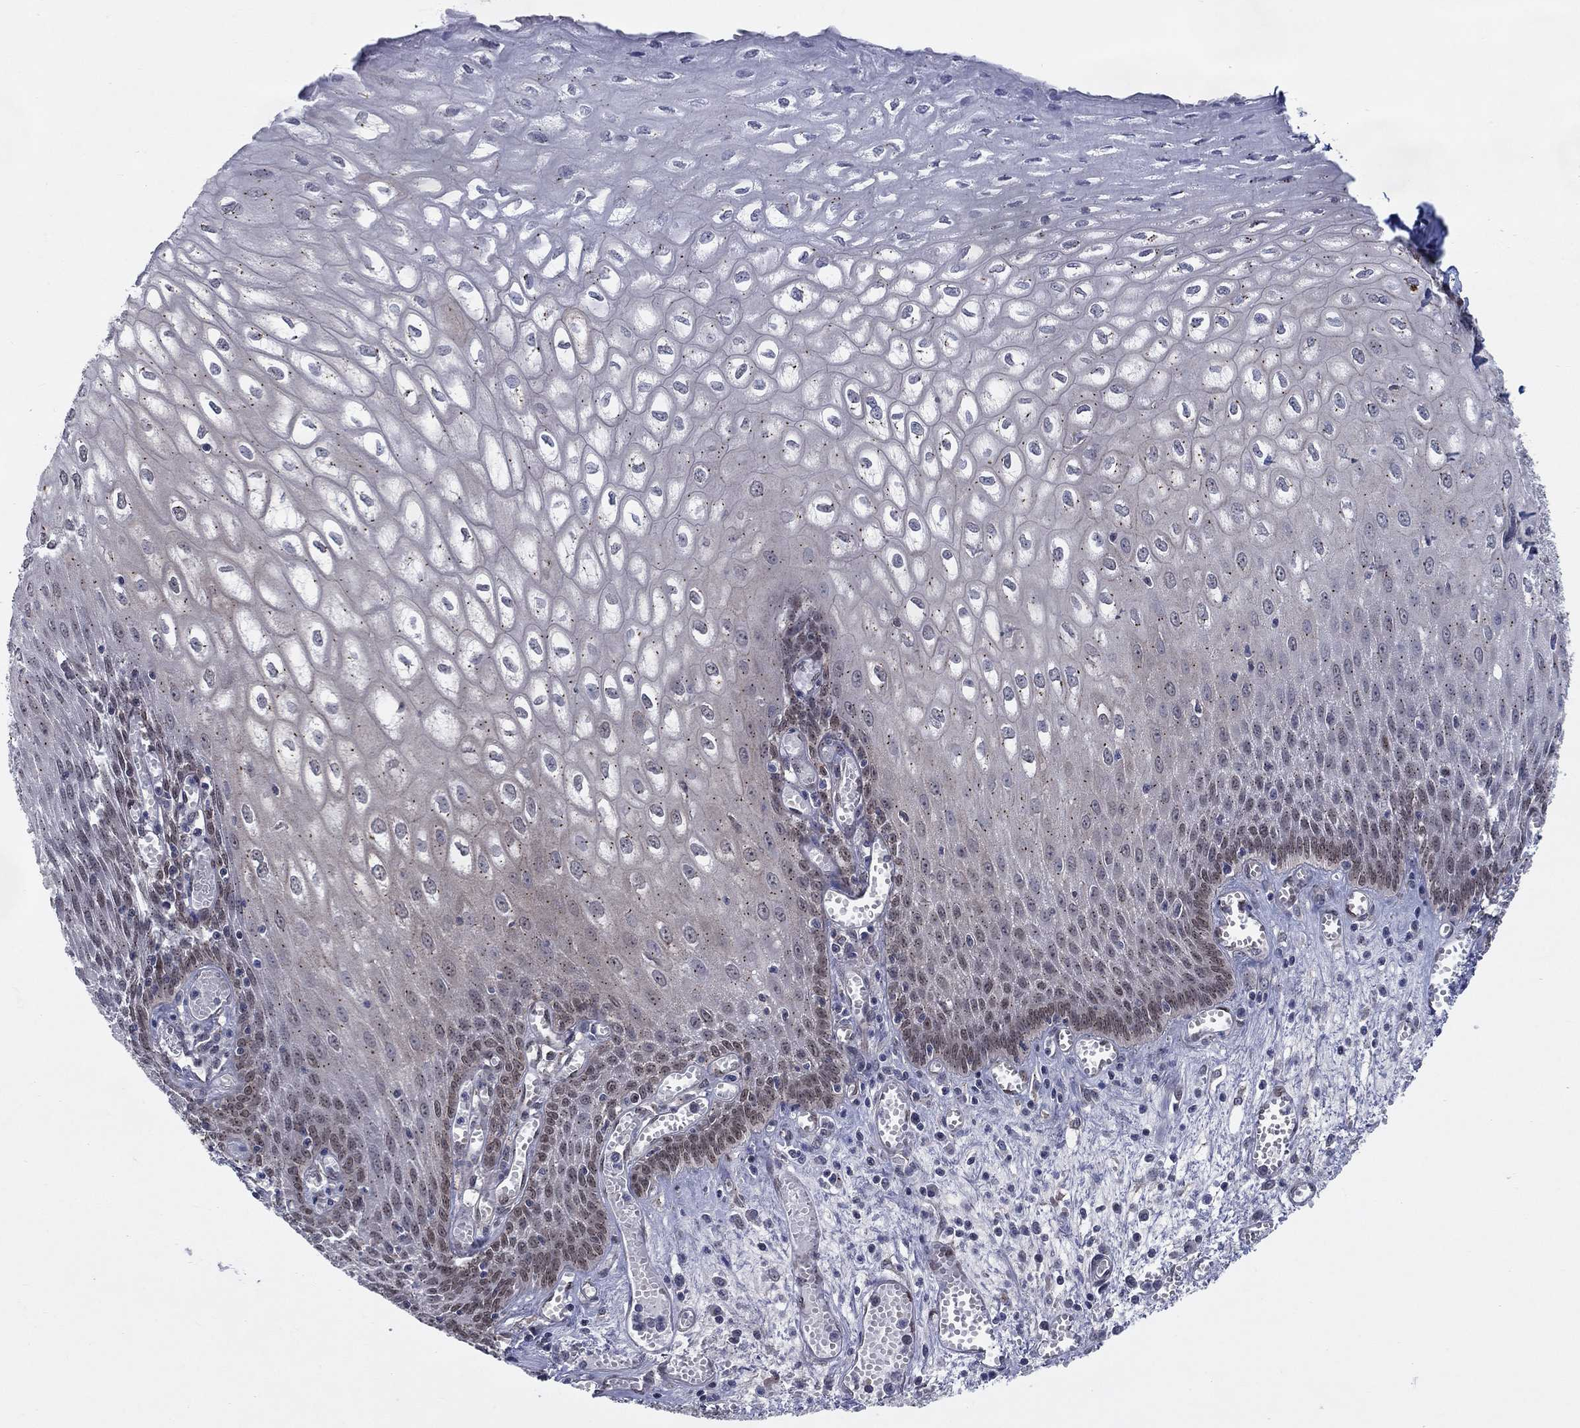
{"staining": {"intensity": "moderate", "quantity": "25%-75%", "location": "cytoplasmic/membranous,nuclear"}, "tissue": "esophagus", "cell_type": "Squamous epithelial cells", "image_type": "normal", "snomed": [{"axis": "morphology", "description": "Normal tissue, NOS"}, {"axis": "topography", "description": "Esophagus"}], "caption": "An immunohistochemistry micrograph of benign tissue is shown. Protein staining in brown shows moderate cytoplasmic/membranous,nuclear positivity in esophagus within squamous epithelial cells. The staining was performed using DAB to visualize the protein expression in brown, while the nuclei were stained in blue with hematoxylin (Magnification: 20x).", "gene": "SH3RF1", "patient": {"sex": "male", "age": 58}}